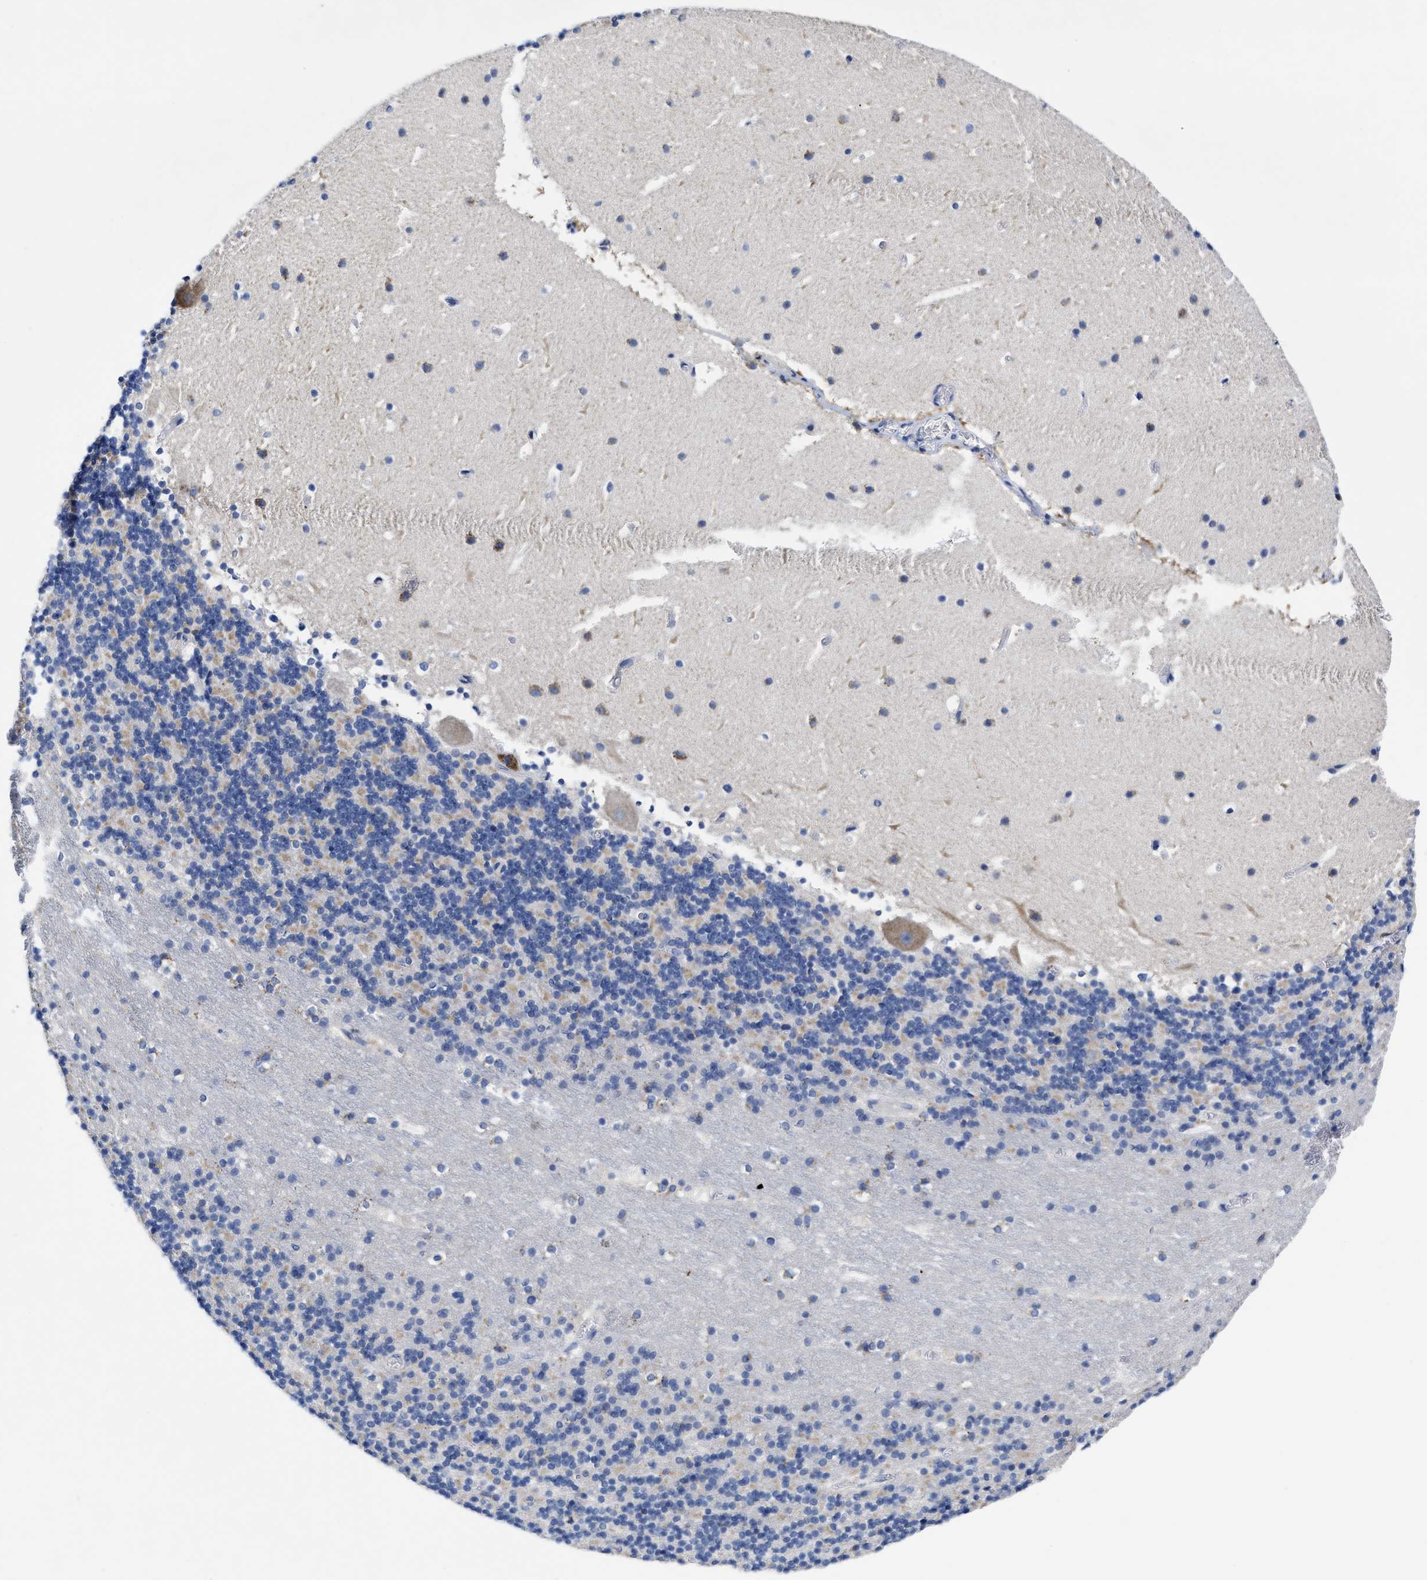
{"staining": {"intensity": "negative", "quantity": "none", "location": "none"}, "tissue": "cerebellum", "cell_type": "Cells in granular layer", "image_type": "normal", "snomed": [{"axis": "morphology", "description": "Normal tissue, NOS"}, {"axis": "topography", "description": "Cerebellum"}], "caption": "DAB immunohistochemical staining of unremarkable human cerebellum demonstrates no significant positivity in cells in granular layer.", "gene": "TBRG4", "patient": {"sex": "male", "age": 45}}